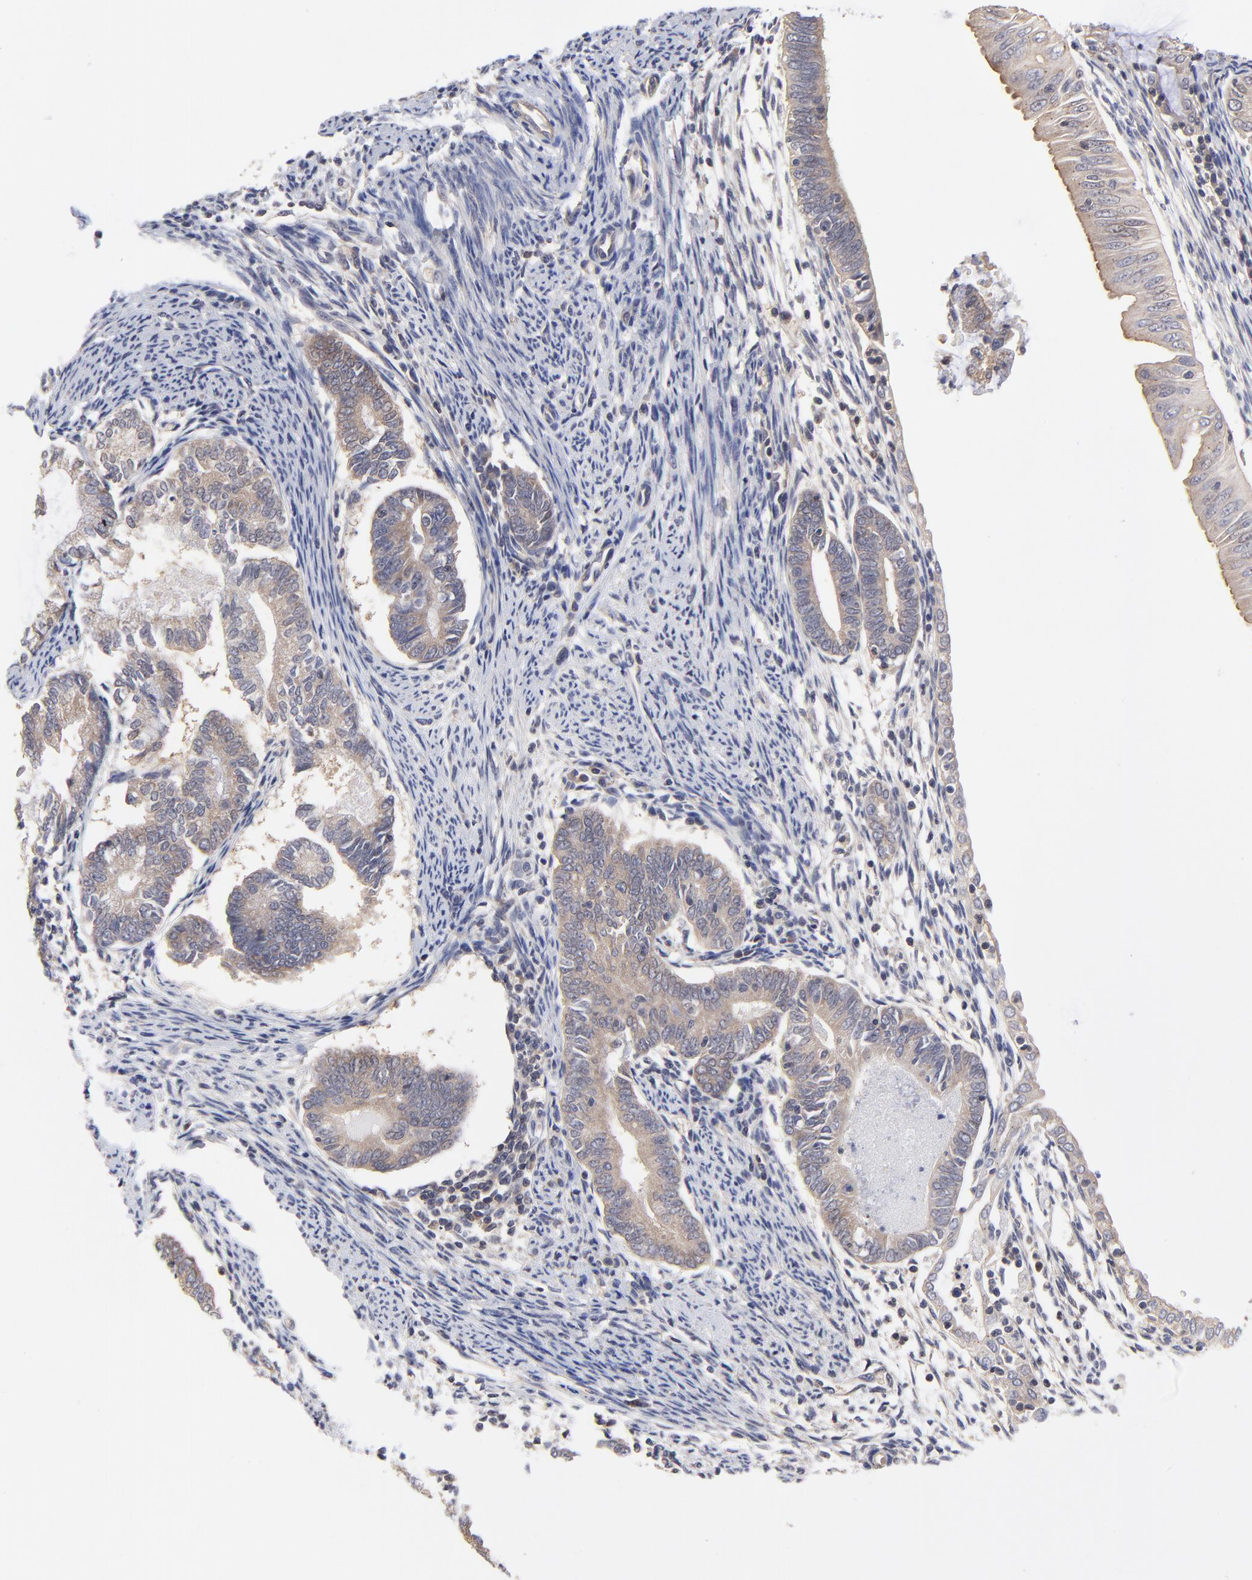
{"staining": {"intensity": "weak", "quantity": ">75%", "location": "cytoplasmic/membranous"}, "tissue": "endometrial cancer", "cell_type": "Tumor cells", "image_type": "cancer", "snomed": [{"axis": "morphology", "description": "Adenocarcinoma, NOS"}, {"axis": "topography", "description": "Endometrium"}], "caption": "Endometrial adenocarcinoma stained for a protein displays weak cytoplasmic/membranous positivity in tumor cells.", "gene": "PCMT1", "patient": {"sex": "female", "age": 63}}